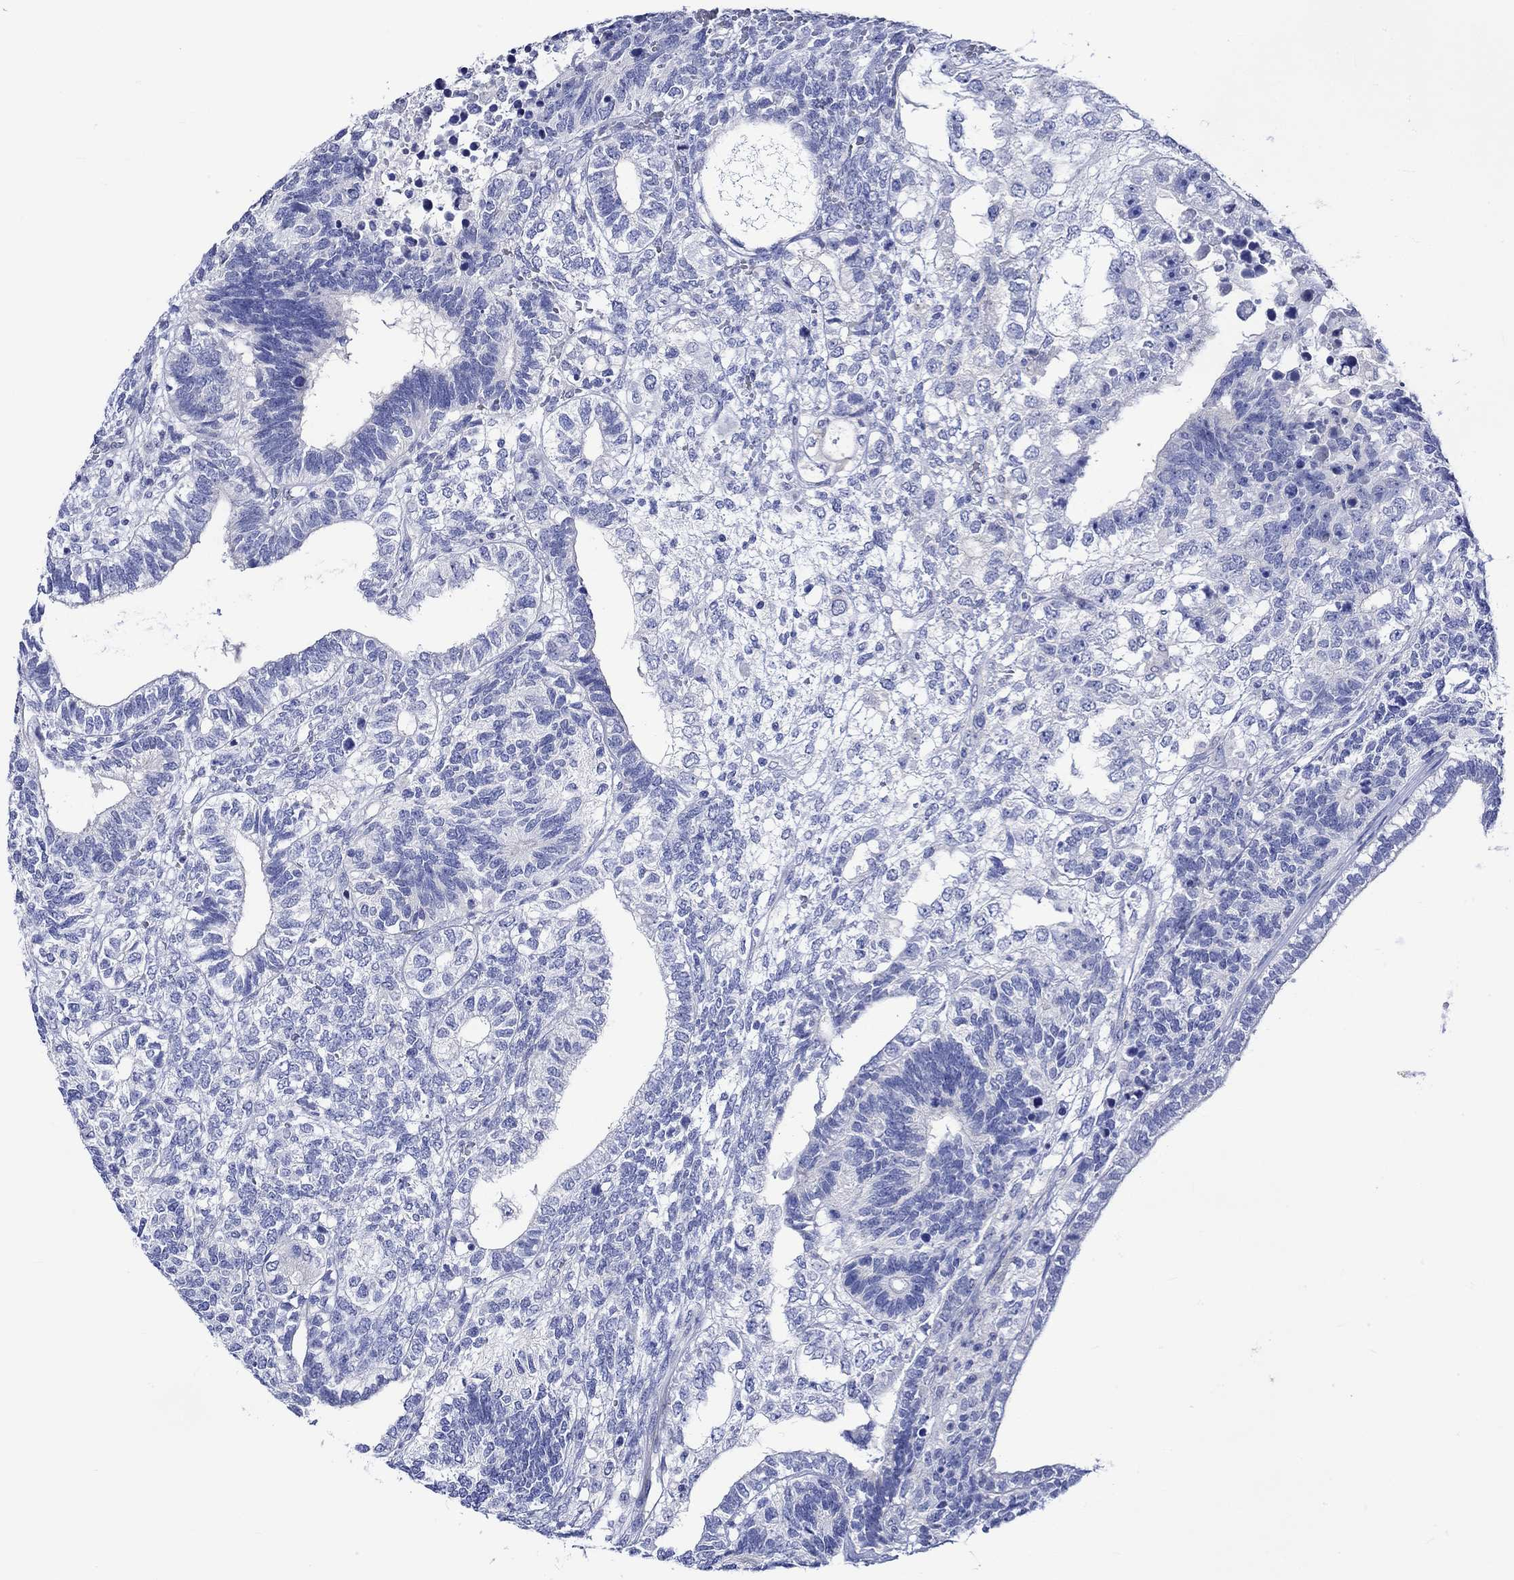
{"staining": {"intensity": "negative", "quantity": "none", "location": "none"}, "tissue": "testis cancer", "cell_type": "Tumor cells", "image_type": "cancer", "snomed": [{"axis": "morphology", "description": "Seminoma, NOS"}, {"axis": "morphology", "description": "Carcinoma, Embryonal, NOS"}, {"axis": "topography", "description": "Testis"}], "caption": "High power microscopy histopathology image of an IHC image of testis cancer, revealing no significant expression in tumor cells.", "gene": "NRIP3", "patient": {"sex": "male", "age": 41}}